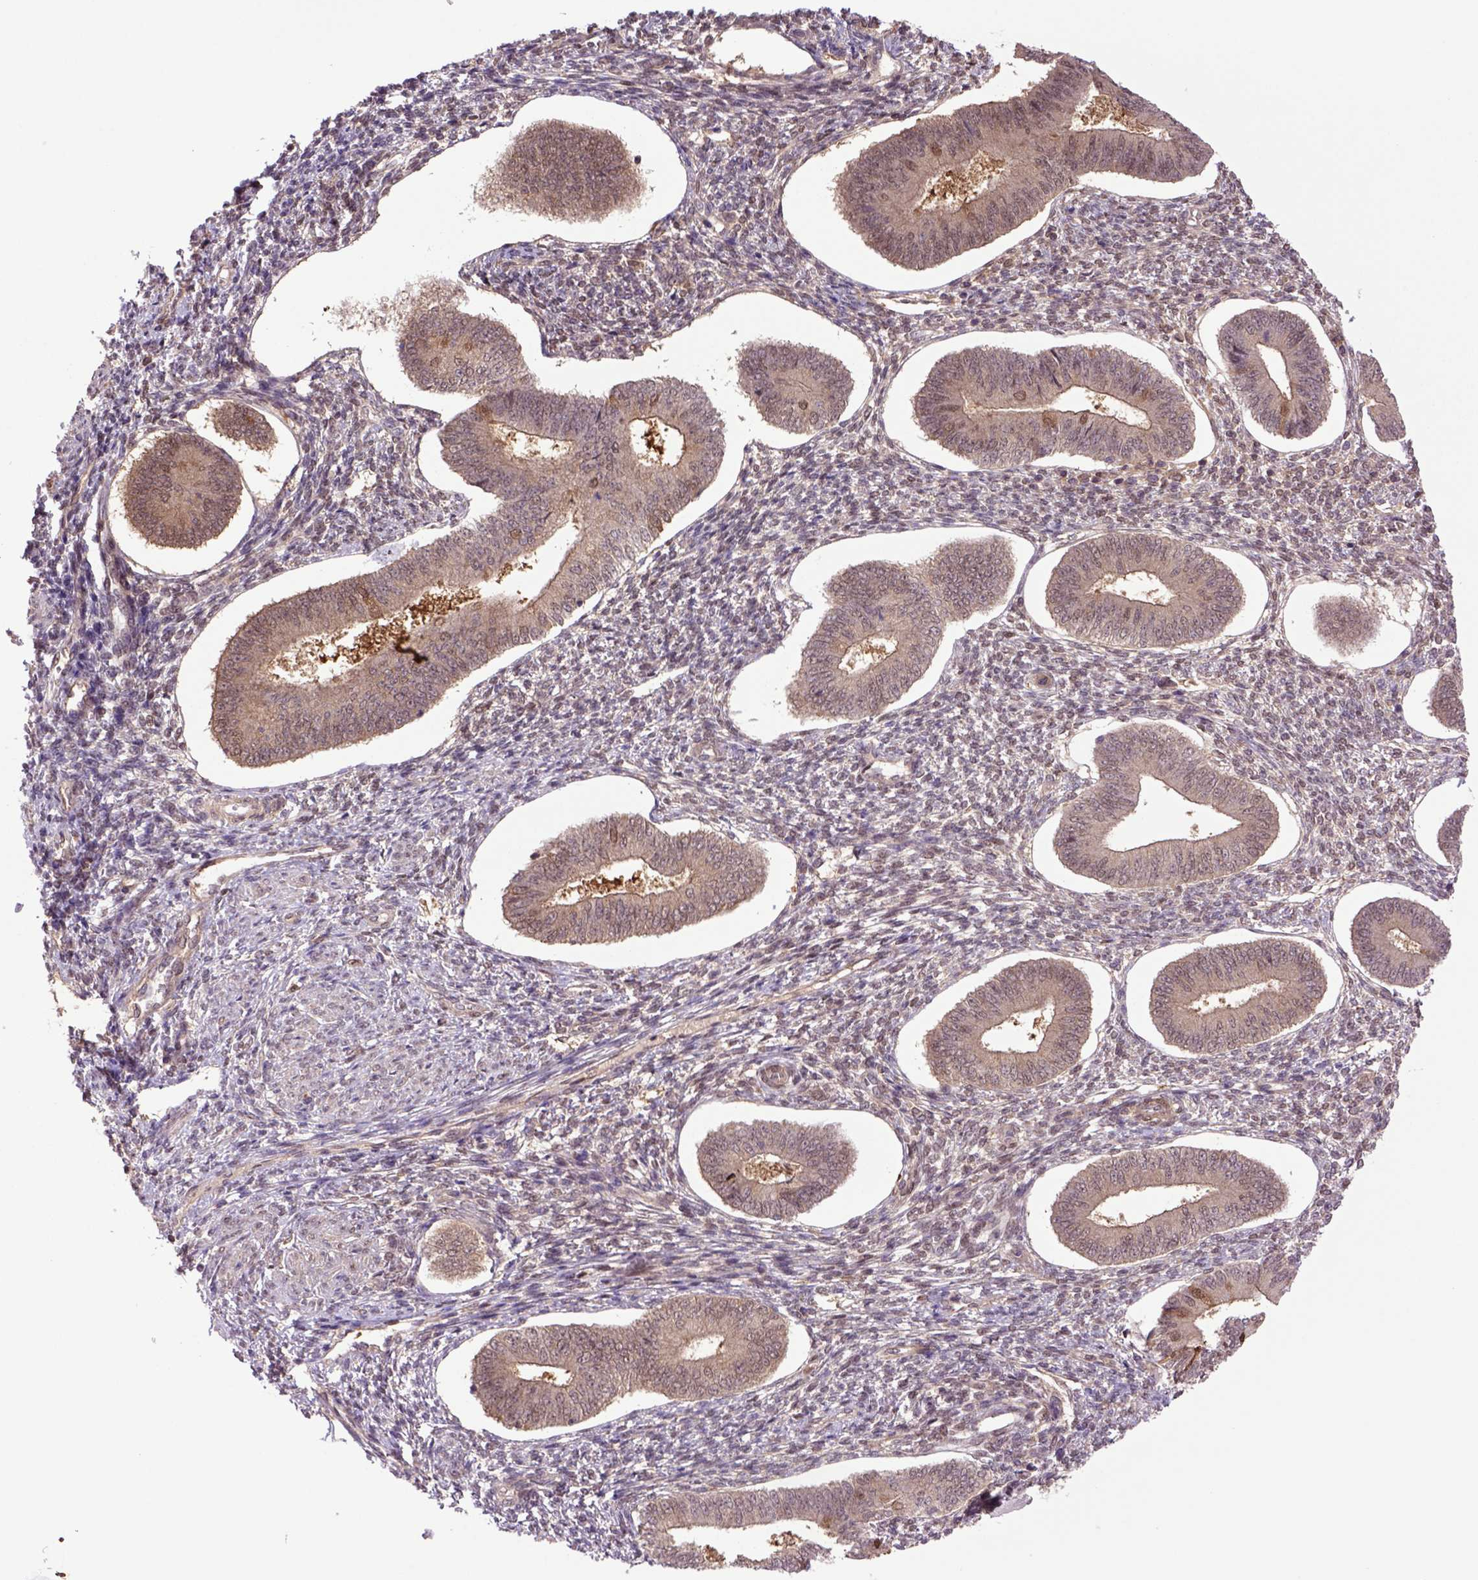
{"staining": {"intensity": "negative", "quantity": "none", "location": "none"}, "tissue": "endometrium", "cell_type": "Cells in endometrial stroma", "image_type": "normal", "snomed": [{"axis": "morphology", "description": "Normal tissue, NOS"}, {"axis": "topography", "description": "Endometrium"}], "caption": "Immunohistochemistry of unremarkable endometrium demonstrates no expression in cells in endometrial stroma. (Stains: DAB (3,3'-diaminobenzidine) immunohistochemistry (IHC) with hematoxylin counter stain, Microscopy: brightfield microscopy at high magnification).", "gene": "HSPBP1", "patient": {"sex": "female", "age": 42}}